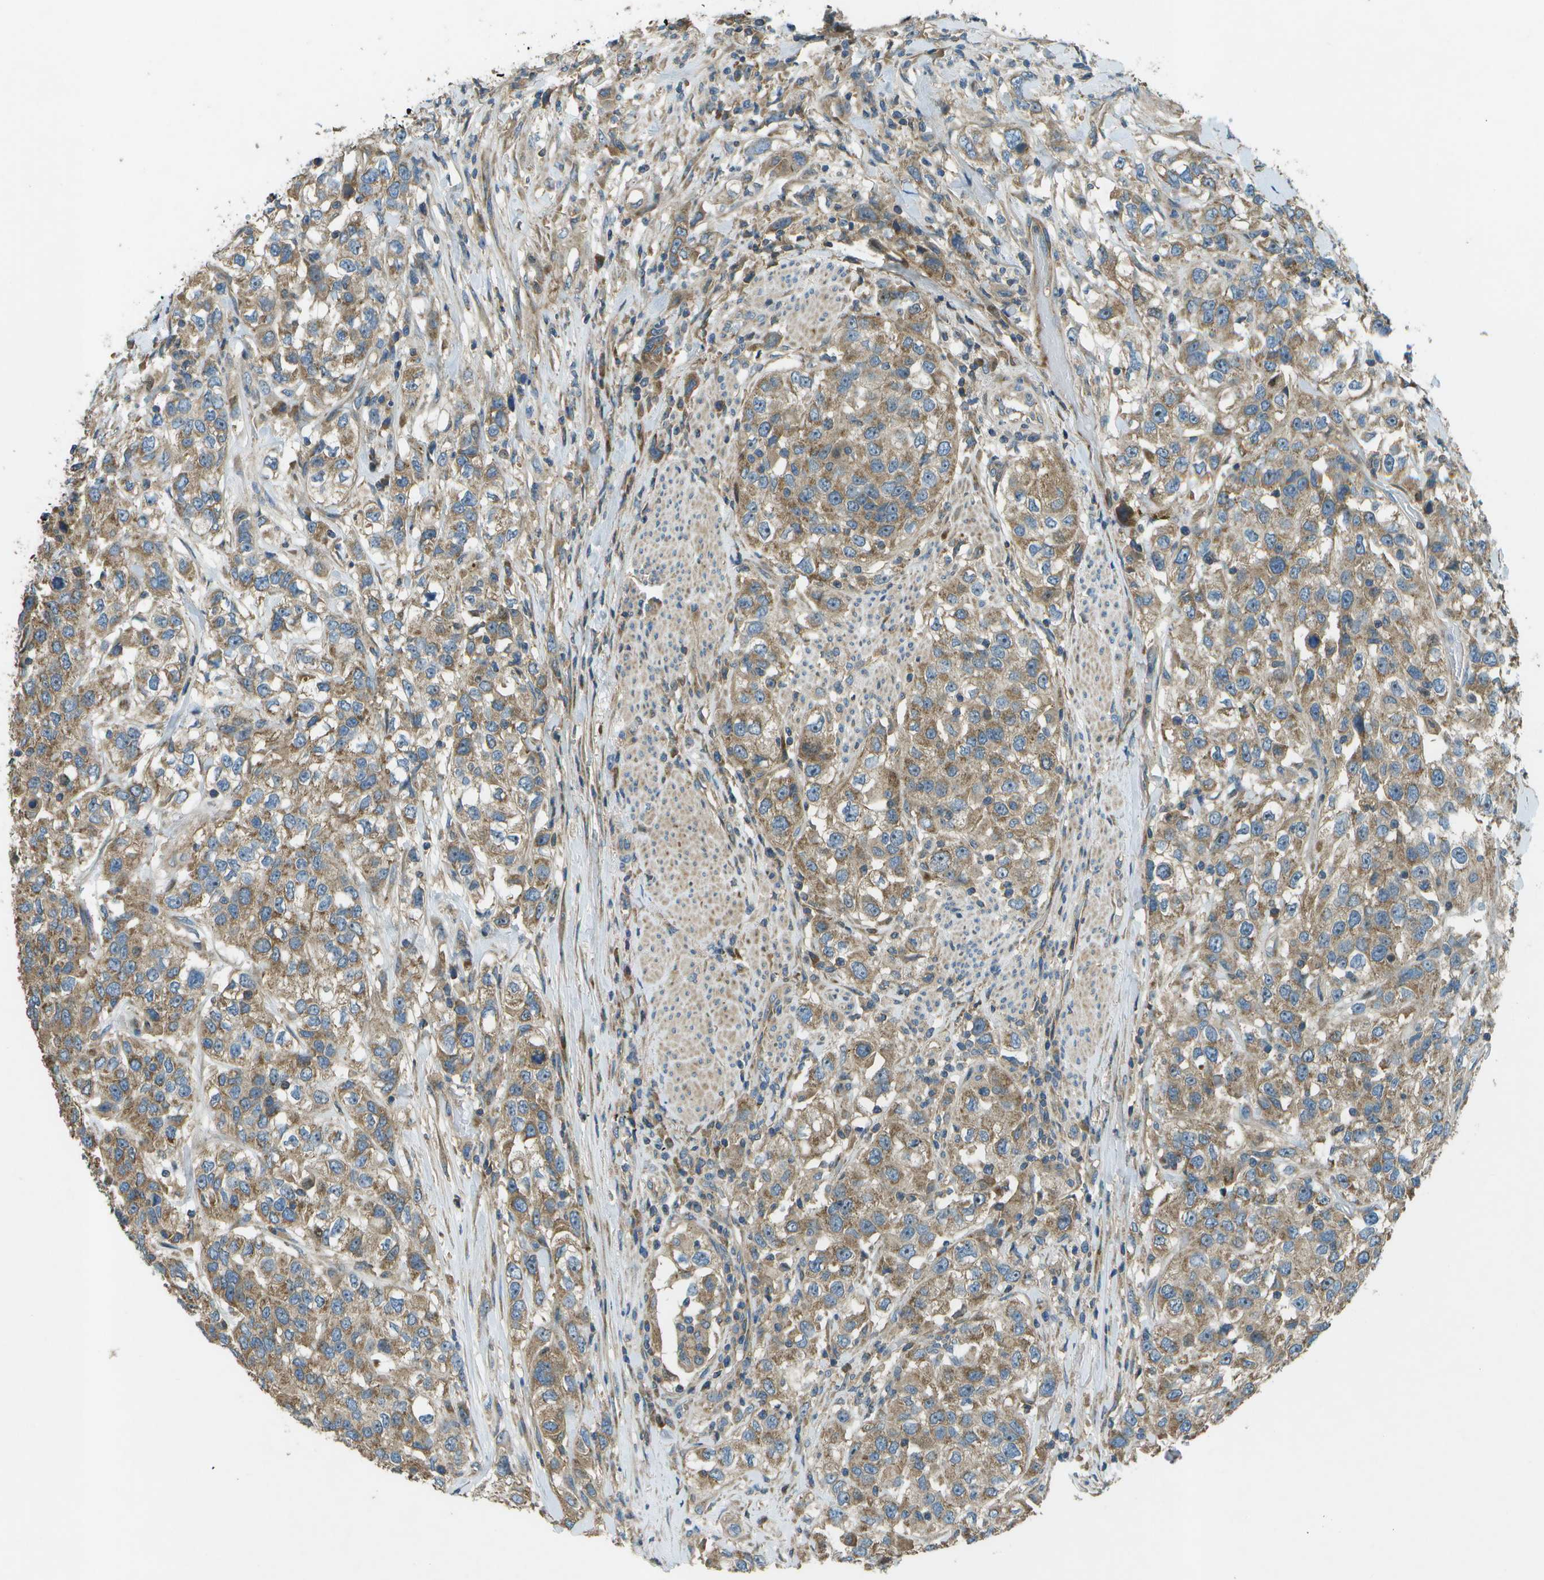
{"staining": {"intensity": "moderate", "quantity": ">75%", "location": "cytoplasmic/membranous"}, "tissue": "urothelial cancer", "cell_type": "Tumor cells", "image_type": "cancer", "snomed": [{"axis": "morphology", "description": "Urothelial carcinoma, High grade"}, {"axis": "topography", "description": "Urinary bladder"}], "caption": "There is medium levels of moderate cytoplasmic/membranous expression in tumor cells of urothelial cancer, as demonstrated by immunohistochemical staining (brown color).", "gene": "PXYLP1", "patient": {"sex": "female", "age": 80}}